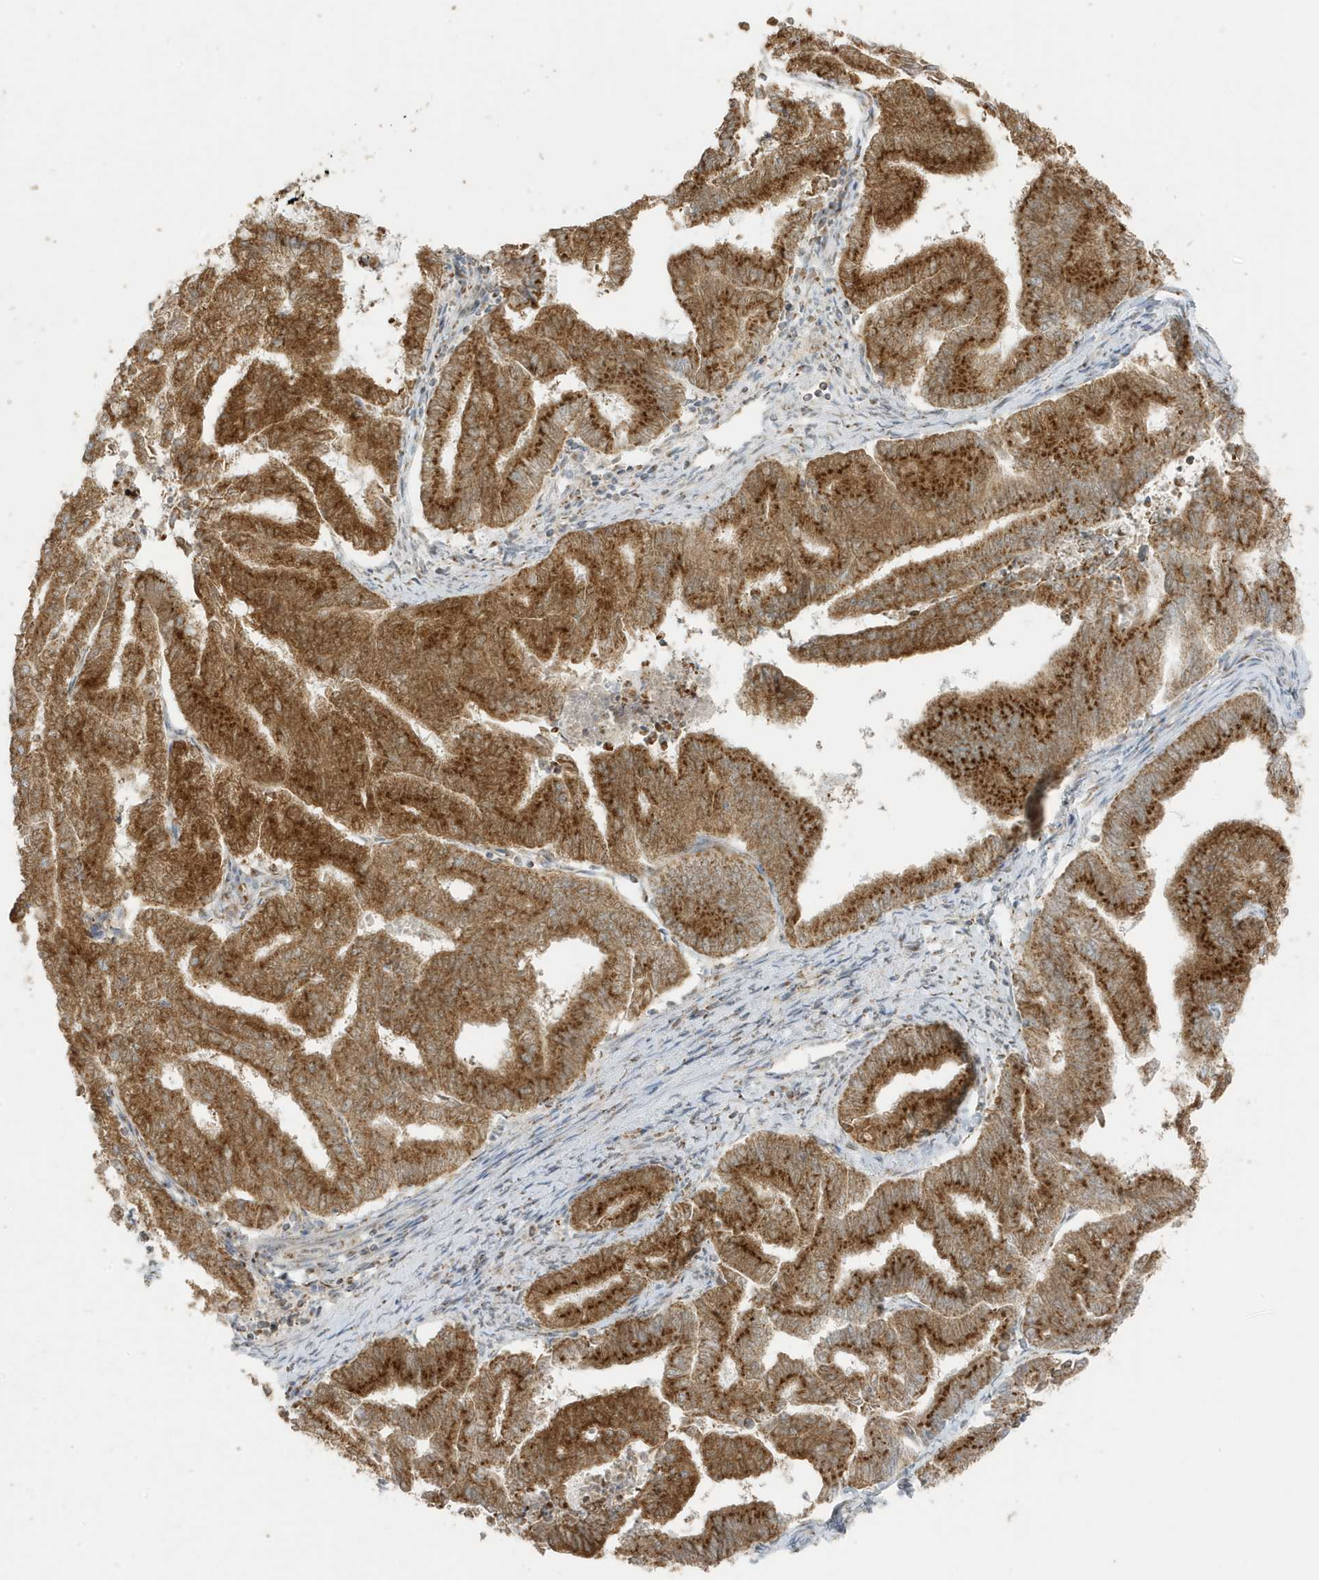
{"staining": {"intensity": "strong", "quantity": ">75%", "location": "cytoplasmic/membranous"}, "tissue": "endometrial cancer", "cell_type": "Tumor cells", "image_type": "cancer", "snomed": [{"axis": "morphology", "description": "Adenocarcinoma, NOS"}, {"axis": "topography", "description": "Endometrium"}], "caption": "There is high levels of strong cytoplasmic/membranous positivity in tumor cells of endometrial cancer, as demonstrated by immunohistochemical staining (brown color).", "gene": "GOLGA4", "patient": {"sex": "female", "age": 79}}